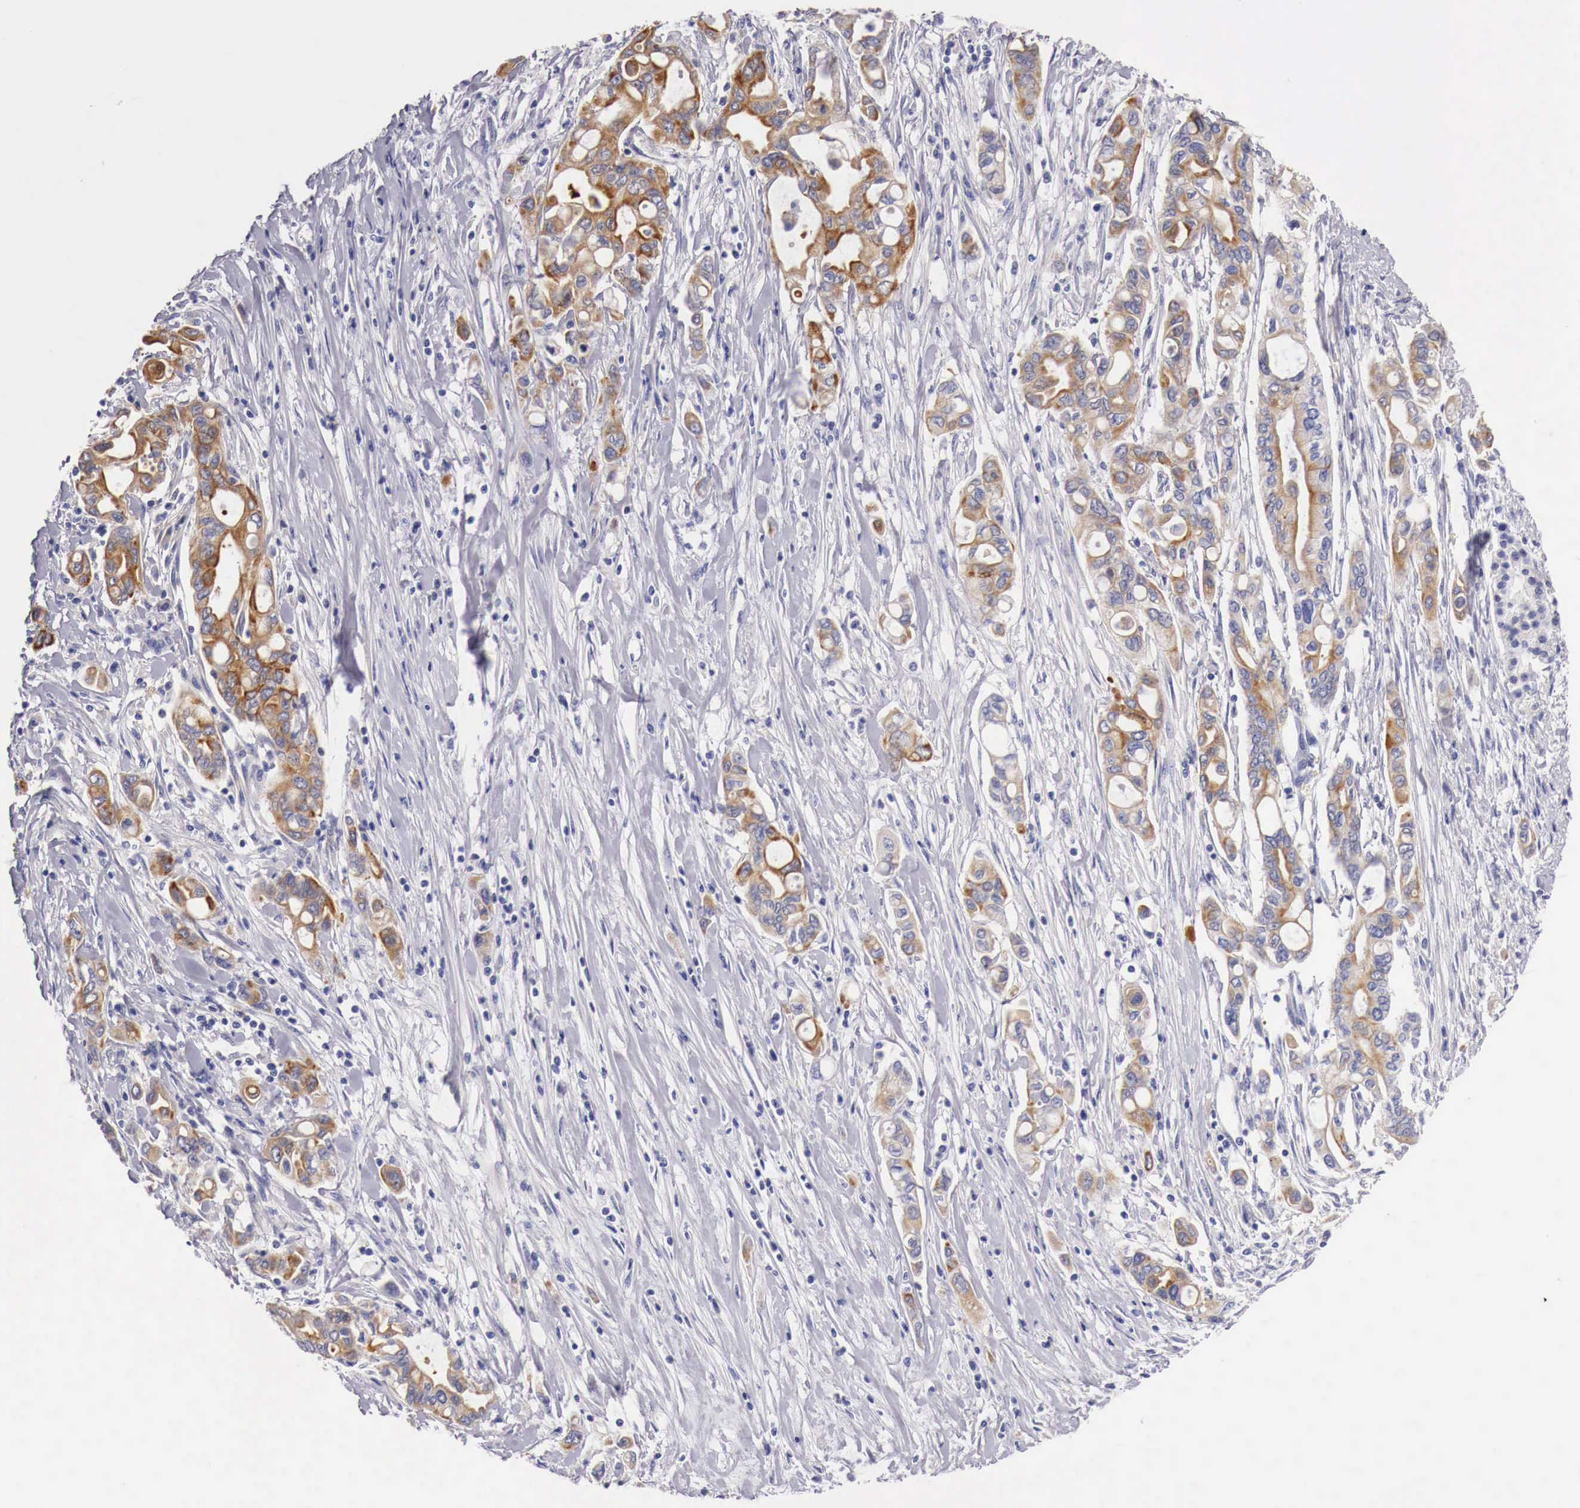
{"staining": {"intensity": "moderate", "quantity": "25%-75%", "location": "cytoplasmic/membranous"}, "tissue": "pancreatic cancer", "cell_type": "Tumor cells", "image_type": "cancer", "snomed": [{"axis": "morphology", "description": "Adenocarcinoma, NOS"}, {"axis": "topography", "description": "Pancreas"}], "caption": "Protein expression analysis of human adenocarcinoma (pancreatic) reveals moderate cytoplasmic/membranous expression in approximately 25%-75% of tumor cells. Immunohistochemistry stains the protein in brown and the nuclei are stained blue.", "gene": "NREP", "patient": {"sex": "female", "age": 57}}